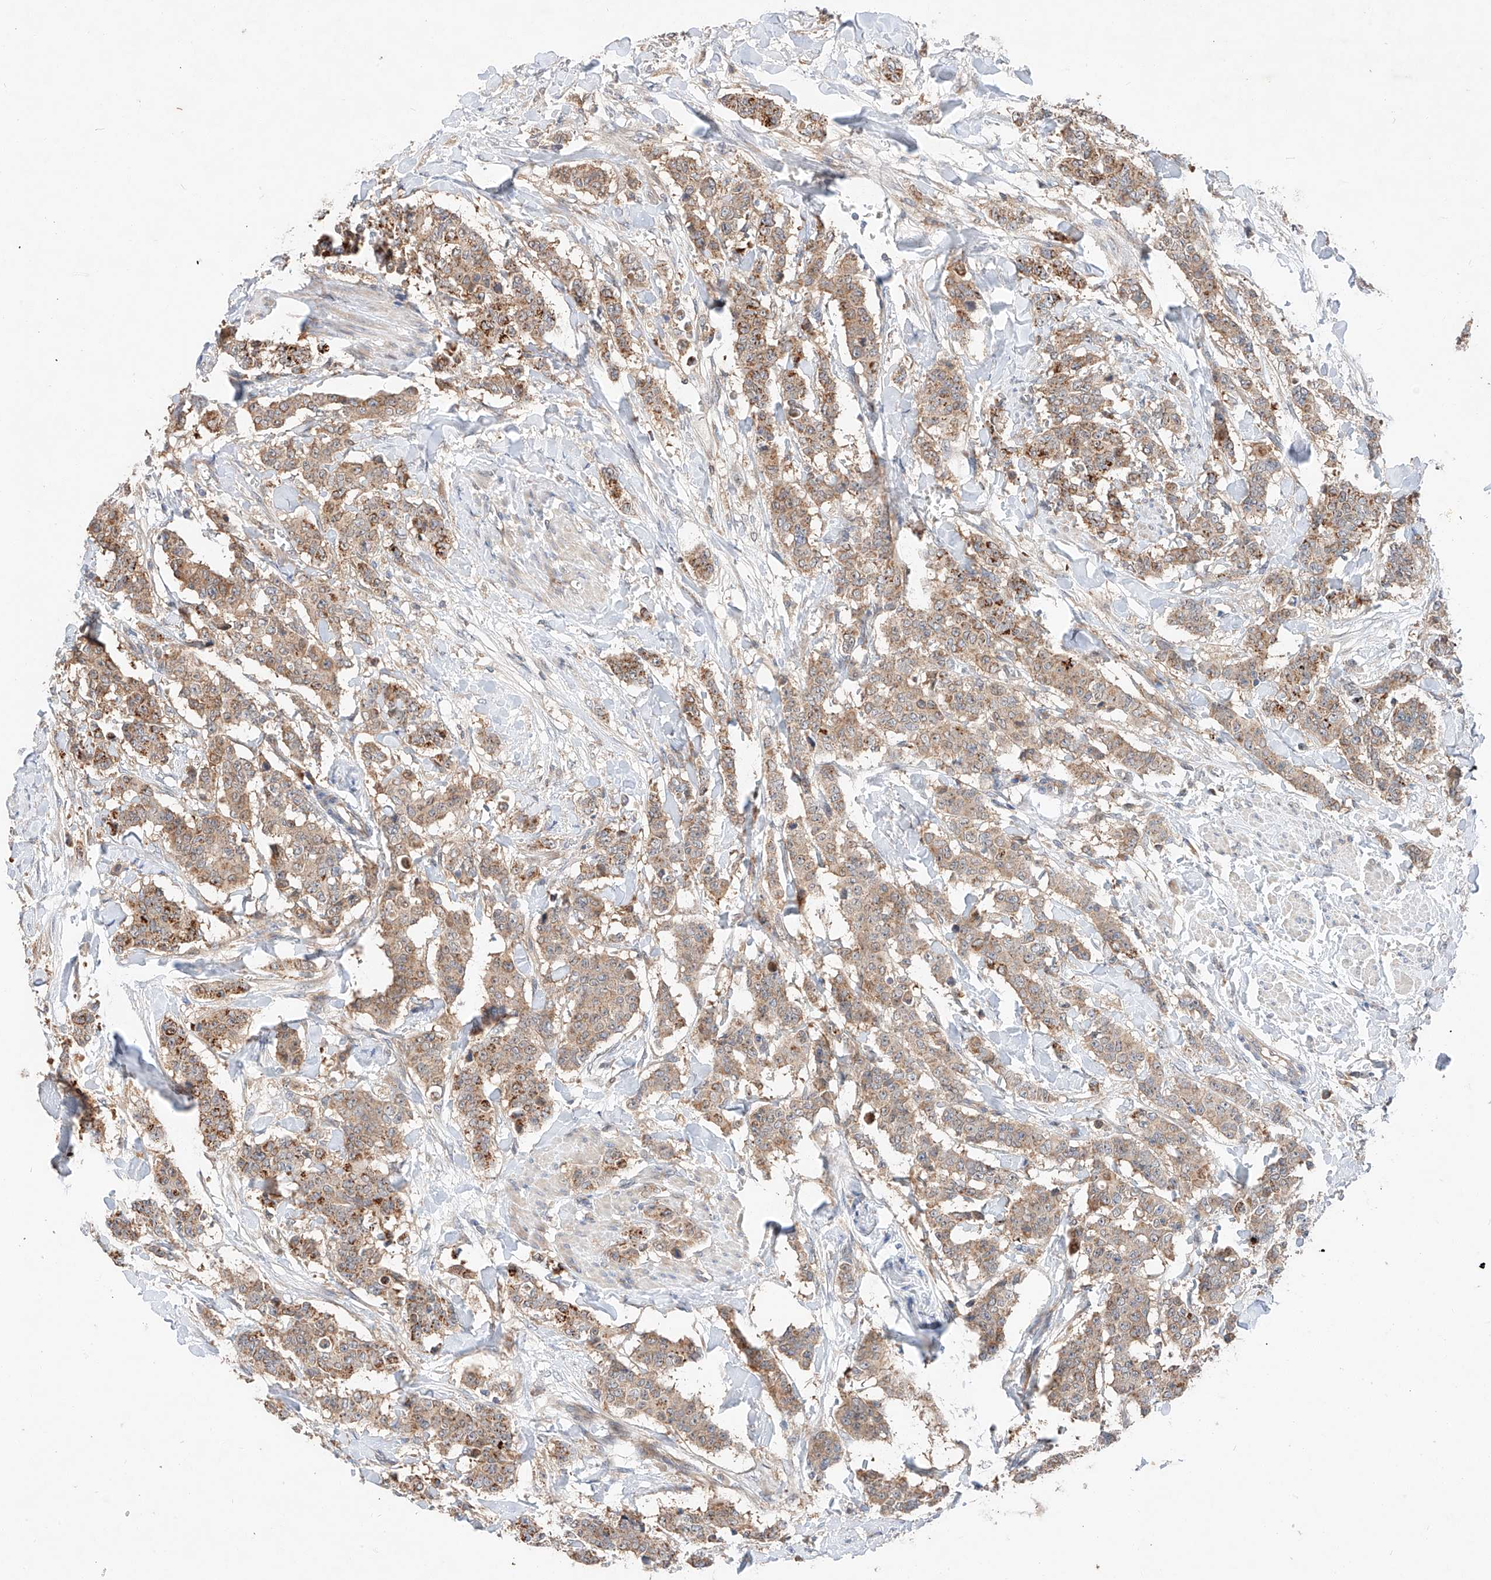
{"staining": {"intensity": "moderate", "quantity": ">75%", "location": "cytoplasmic/membranous"}, "tissue": "breast cancer", "cell_type": "Tumor cells", "image_type": "cancer", "snomed": [{"axis": "morphology", "description": "Duct carcinoma"}, {"axis": "topography", "description": "Breast"}], "caption": "IHC (DAB (3,3'-diaminobenzidine)) staining of human invasive ductal carcinoma (breast) shows moderate cytoplasmic/membranous protein expression in approximately >75% of tumor cells.", "gene": "RUSC1", "patient": {"sex": "female", "age": 40}}